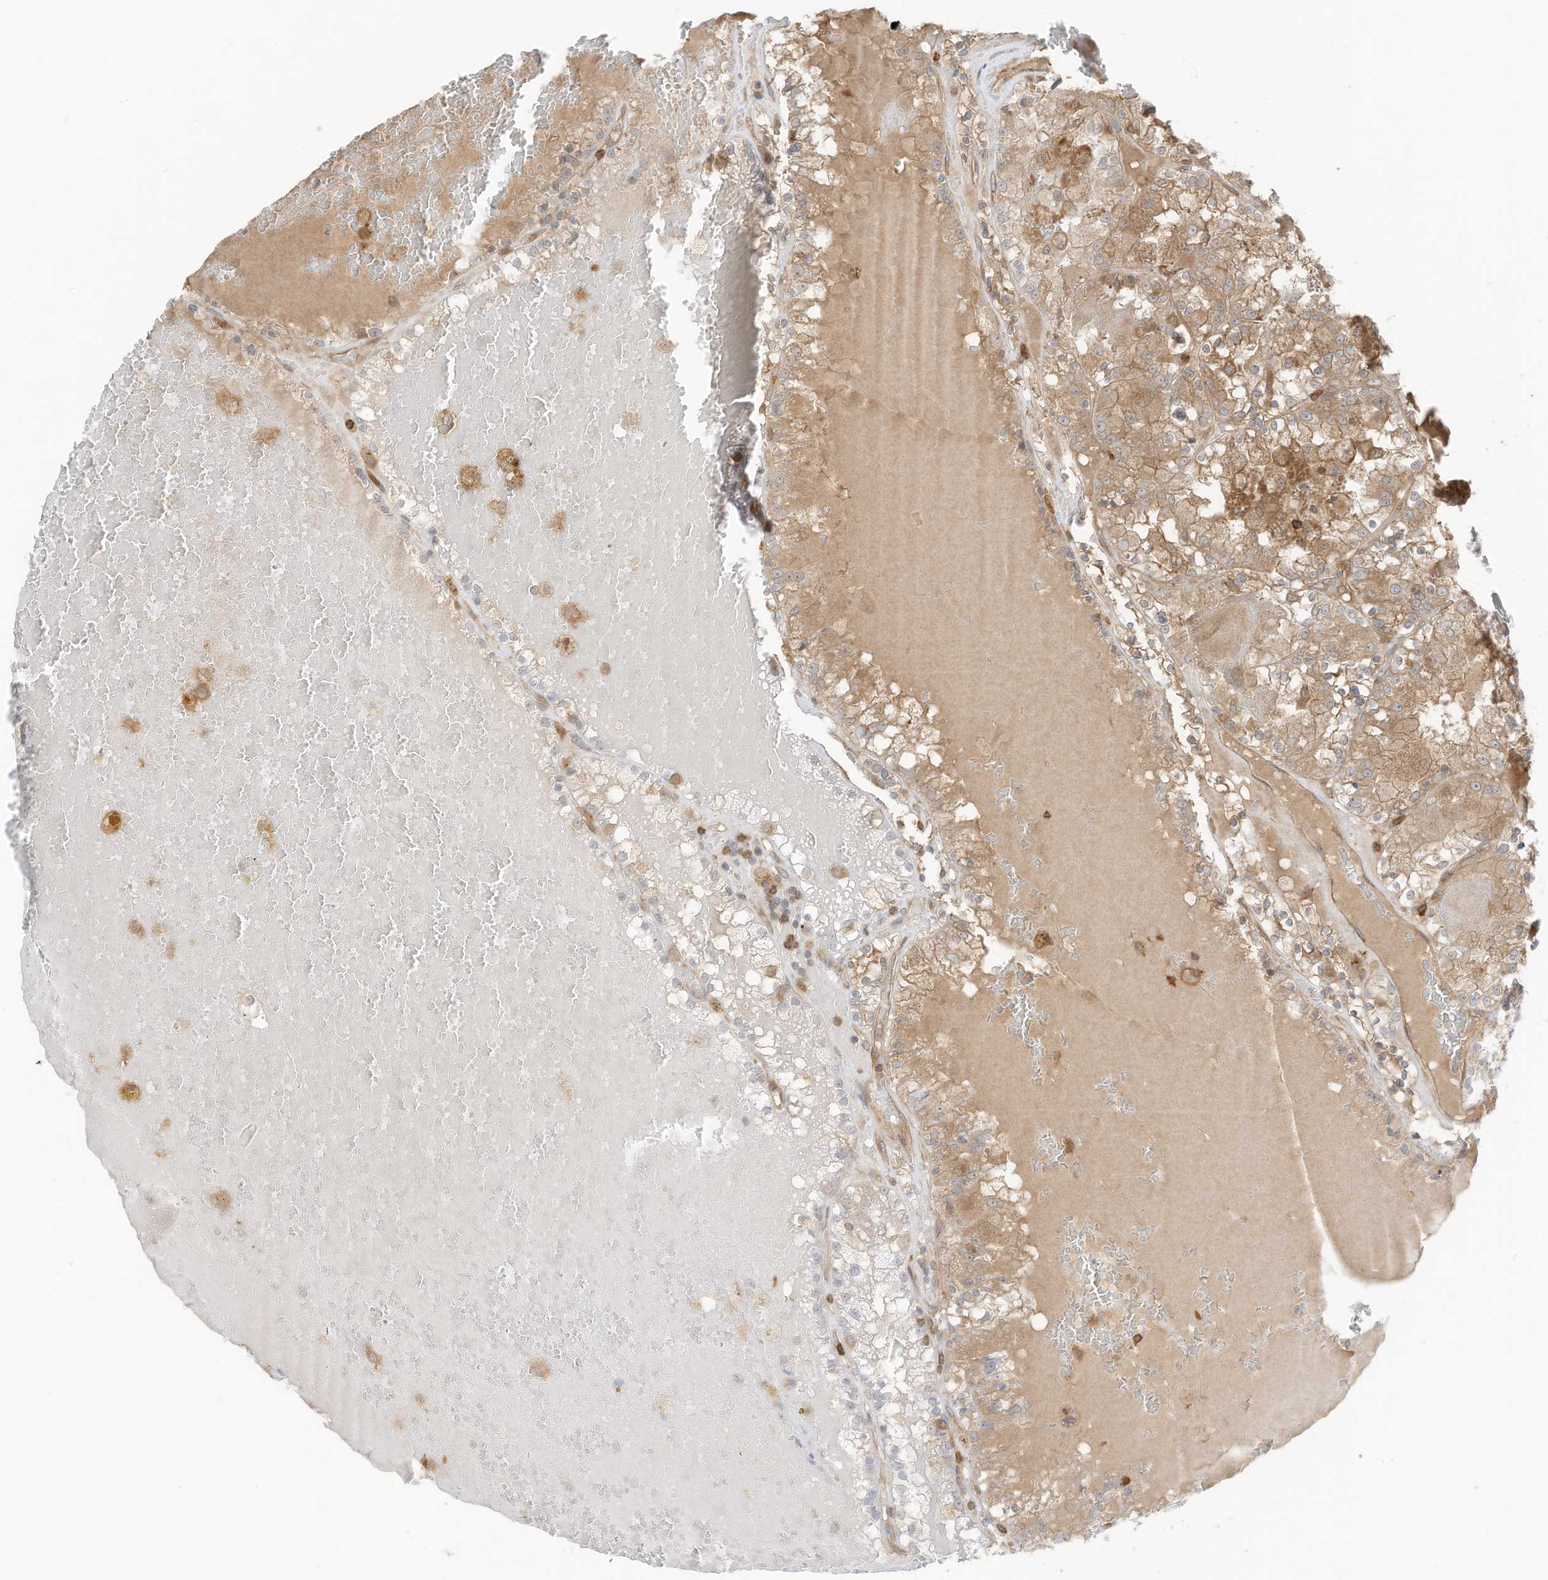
{"staining": {"intensity": "moderate", "quantity": ">75%", "location": "cytoplasmic/membranous"}, "tissue": "renal cancer", "cell_type": "Tumor cells", "image_type": "cancer", "snomed": [{"axis": "morphology", "description": "Adenocarcinoma, NOS"}, {"axis": "topography", "description": "Kidney"}], "caption": "Tumor cells reveal moderate cytoplasmic/membranous positivity in approximately >75% of cells in renal adenocarcinoma.", "gene": "SLC25A12", "patient": {"sex": "female", "age": 56}}